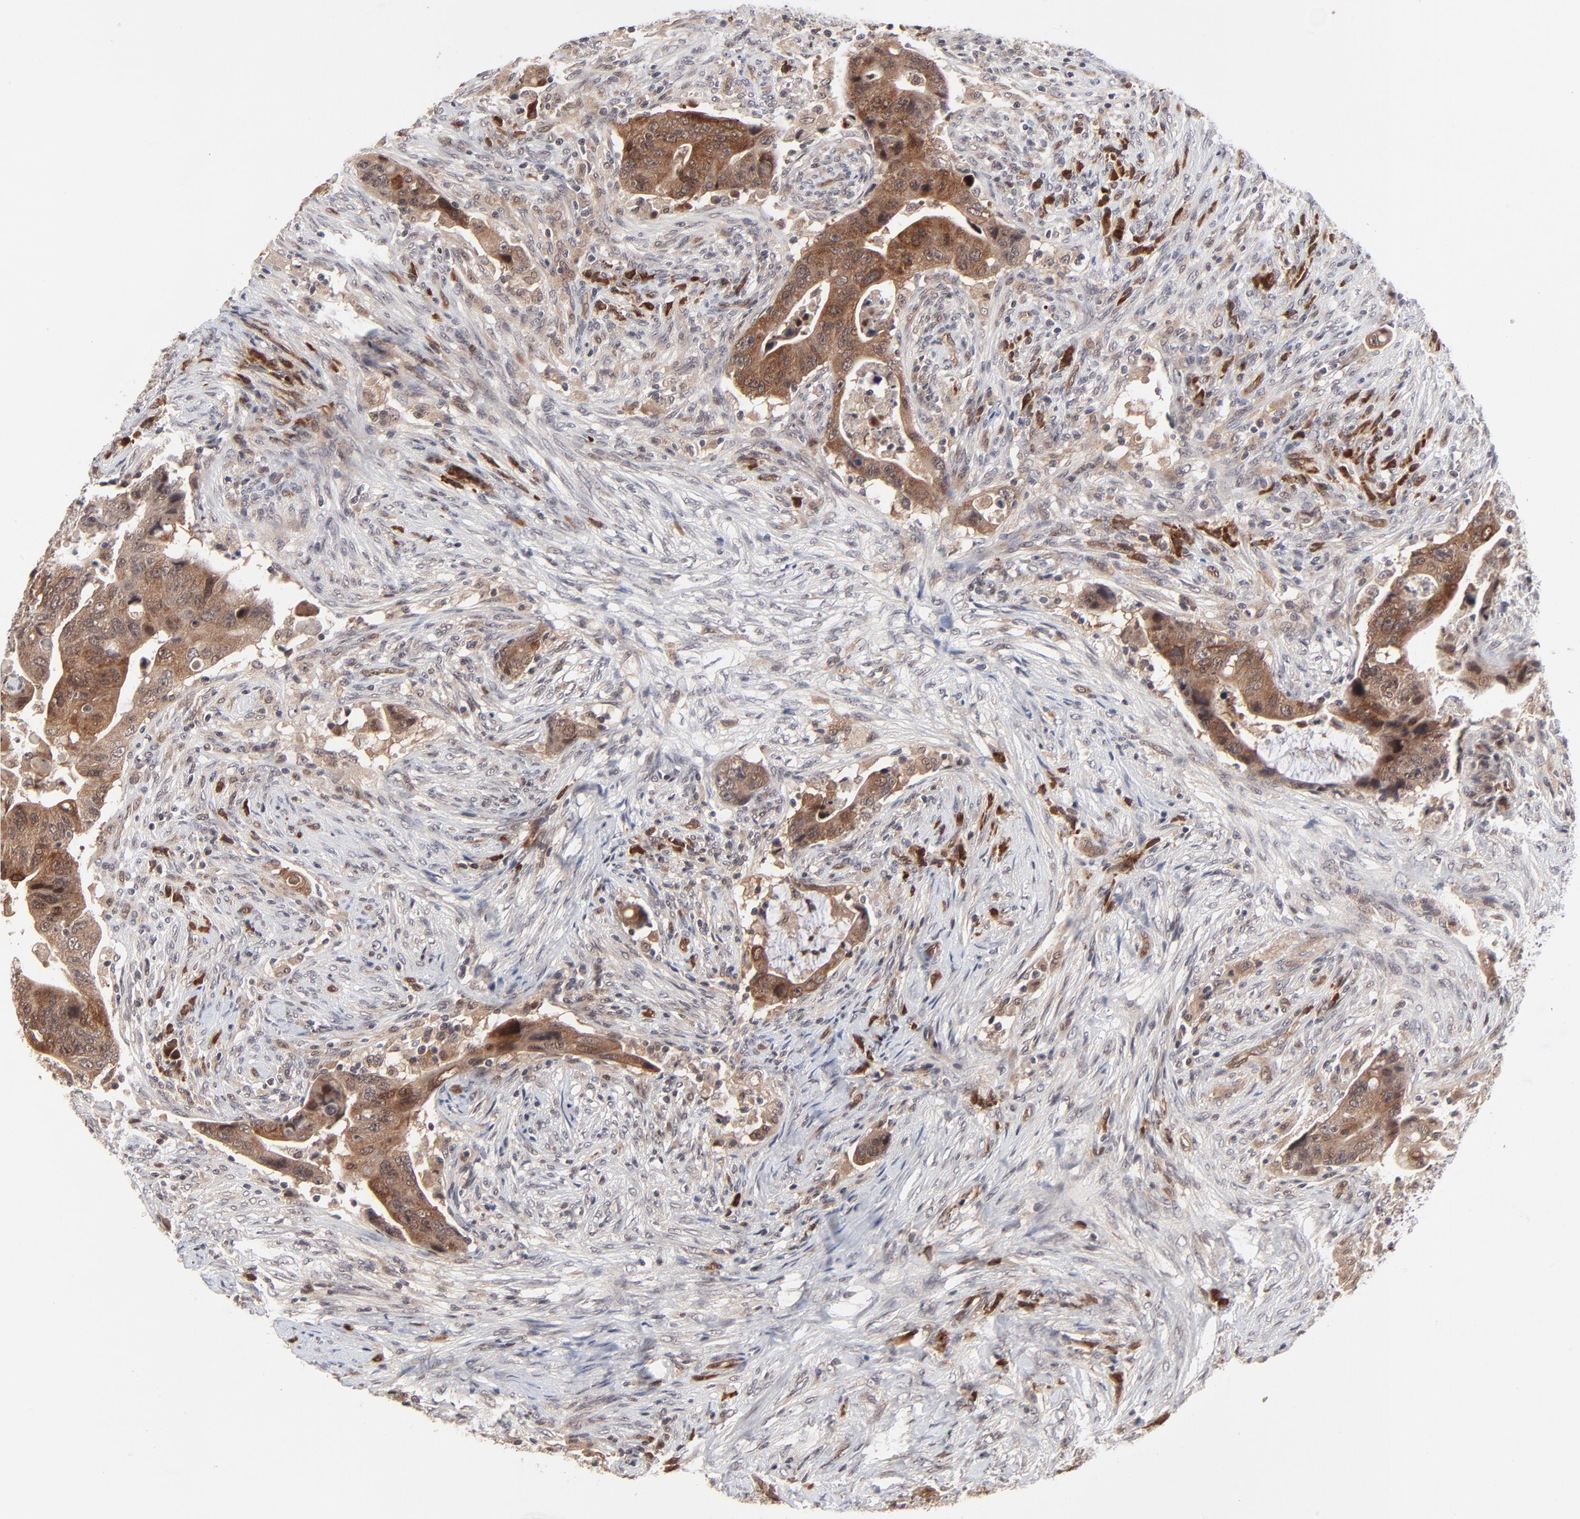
{"staining": {"intensity": "moderate", "quantity": ">75%", "location": "cytoplasmic/membranous"}, "tissue": "colorectal cancer", "cell_type": "Tumor cells", "image_type": "cancer", "snomed": [{"axis": "morphology", "description": "Adenocarcinoma, NOS"}, {"axis": "topography", "description": "Rectum"}], "caption": "Immunohistochemistry (IHC) photomicrograph of colorectal cancer stained for a protein (brown), which reveals medium levels of moderate cytoplasmic/membranous expression in approximately >75% of tumor cells.", "gene": "CASP10", "patient": {"sex": "female", "age": 71}}